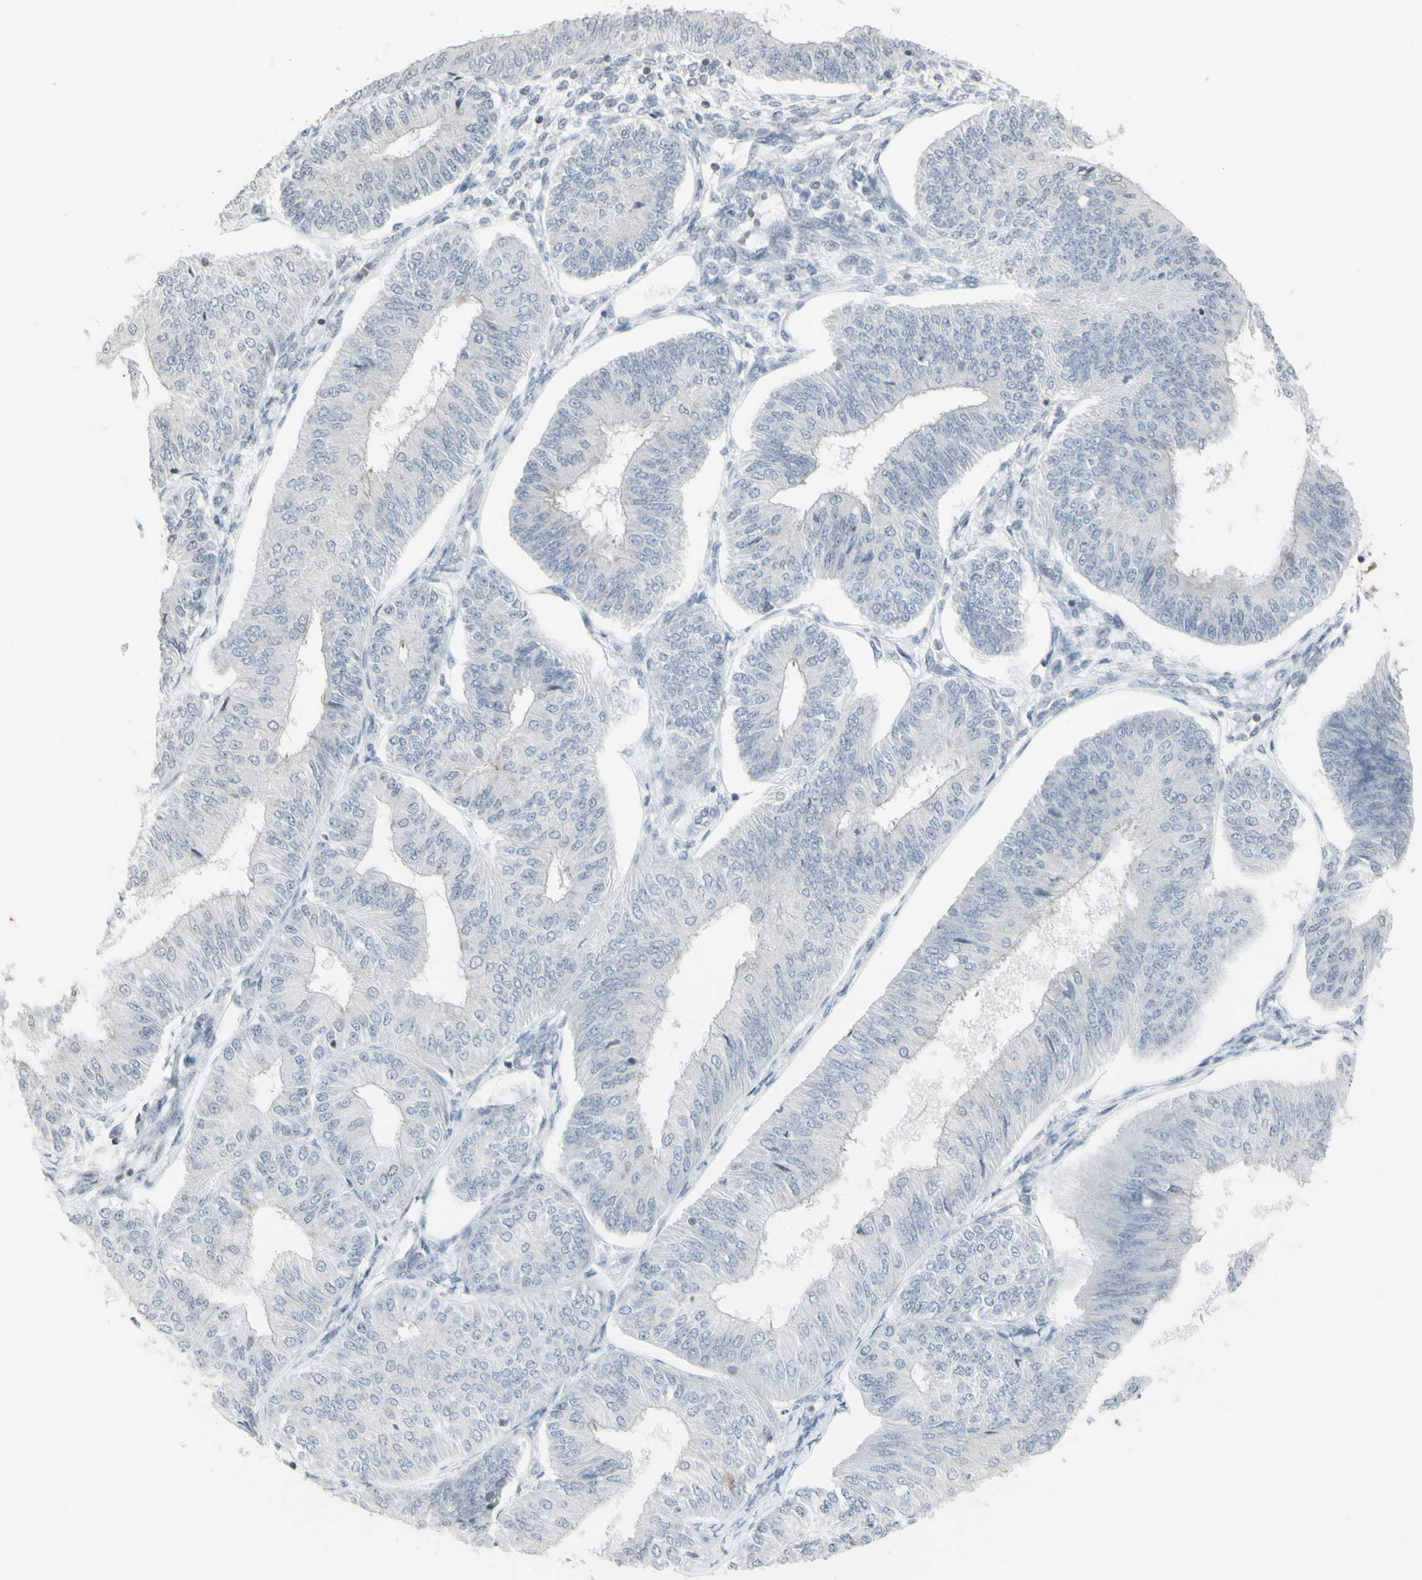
{"staining": {"intensity": "negative", "quantity": "none", "location": "none"}, "tissue": "endometrial cancer", "cell_type": "Tumor cells", "image_type": "cancer", "snomed": [{"axis": "morphology", "description": "Adenocarcinoma, NOS"}, {"axis": "topography", "description": "Endometrium"}], "caption": "The IHC photomicrograph has no significant positivity in tumor cells of endometrial cancer tissue.", "gene": "MUC5AC", "patient": {"sex": "female", "age": 58}}